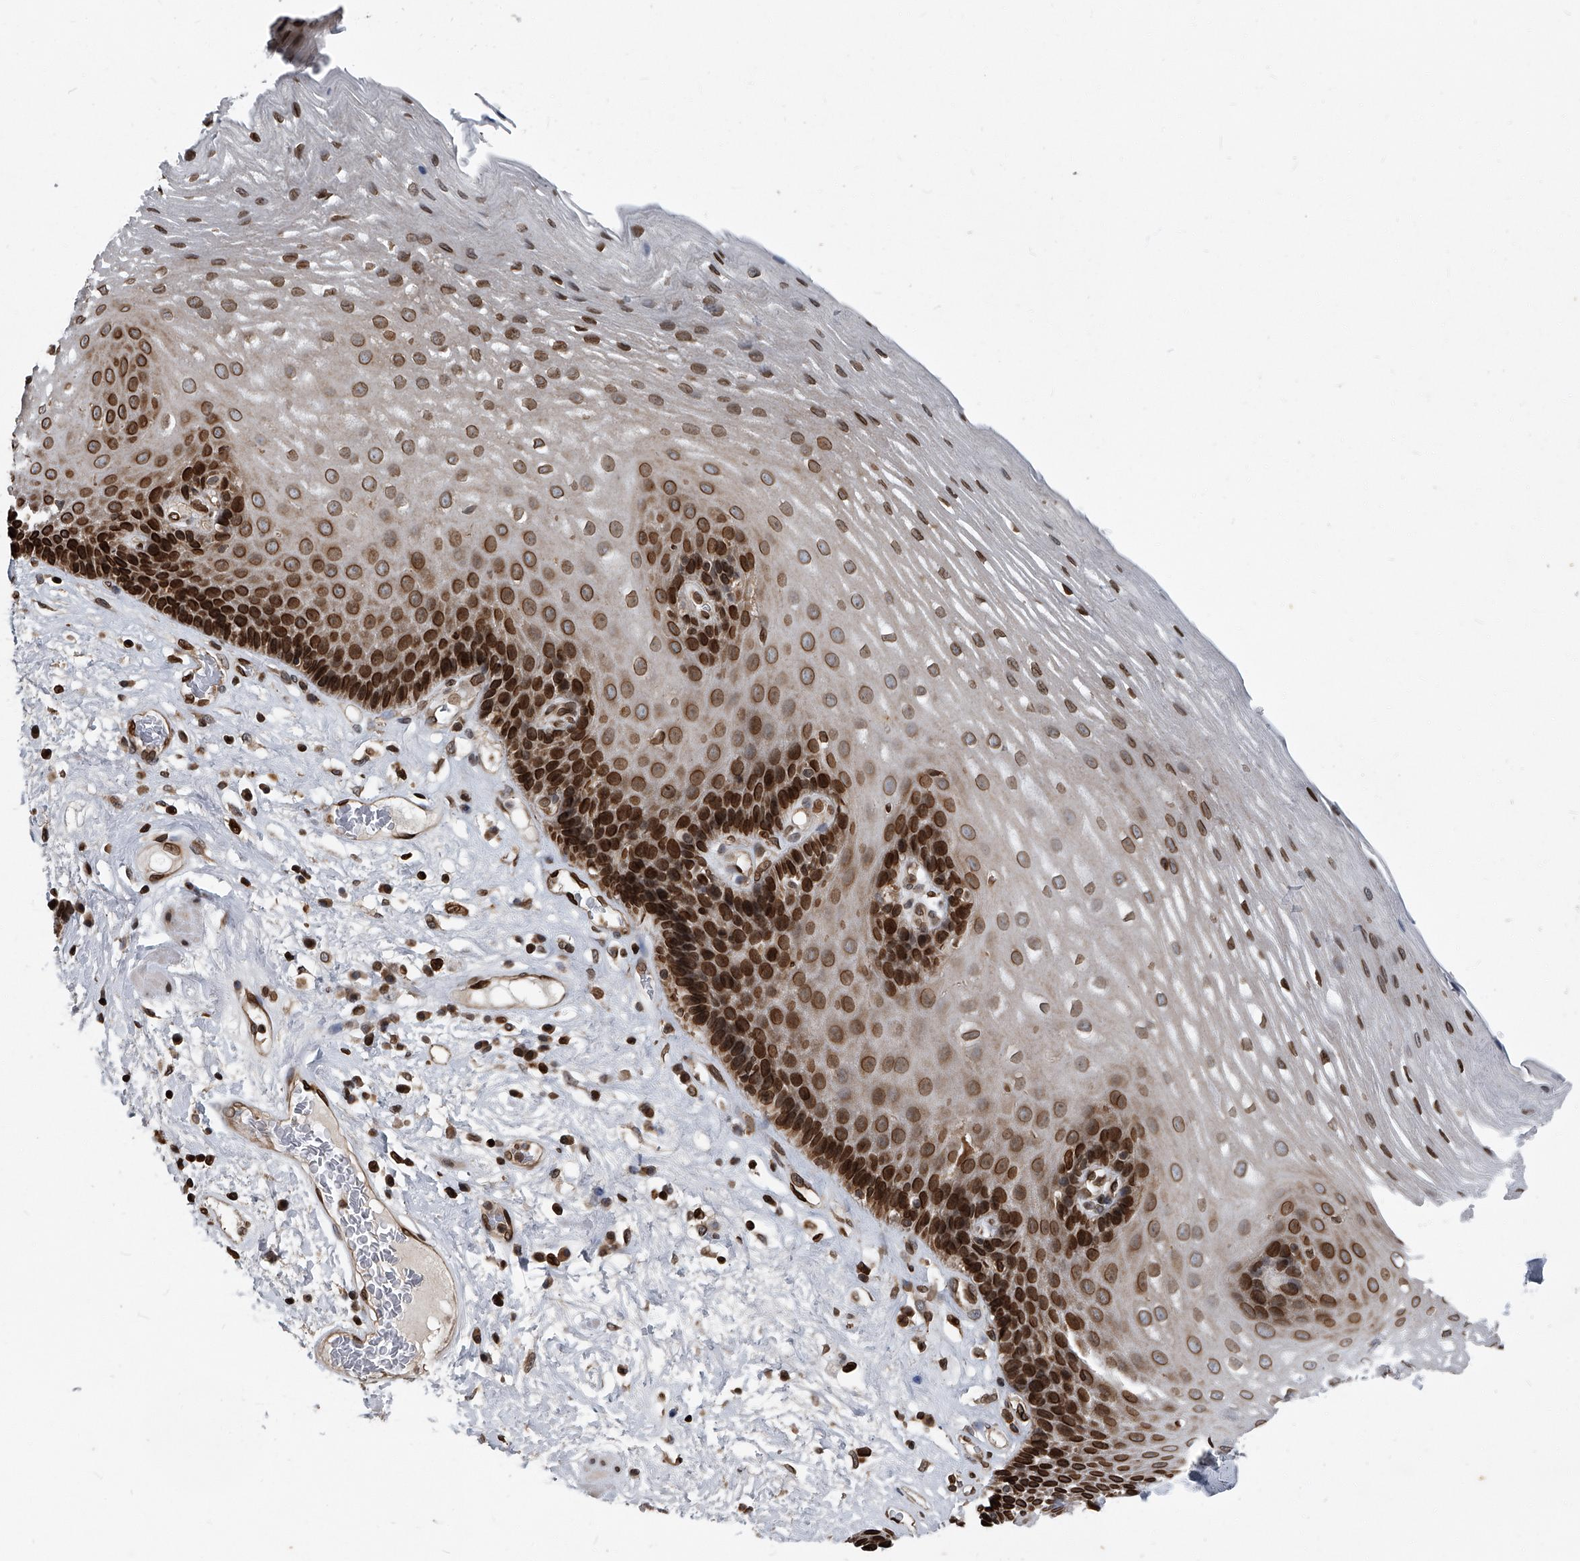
{"staining": {"intensity": "strong", "quantity": ">75%", "location": "cytoplasmic/membranous,nuclear"}, "tissue": "esophagus", "cell_type": "Squamous epithelial cells", "image_type": "normal", "snomed": [{"axis": "morphology", "description": "Normal tissue, NOS"}, {"axis": "morphology", "description": "Adenocarcinoma, NOS"}, {"axis": "topography", "description": "Esophagus"}], "caption": "Immunohistochemical staining of unremarkable human esophagus shows >75% levels of strong cytoplasmic/membranous,nuclear protein expression in about >75% of squamous epithelial cells.", "gene": "PHF20", "patient": {"sex": "male", "age": 62}}